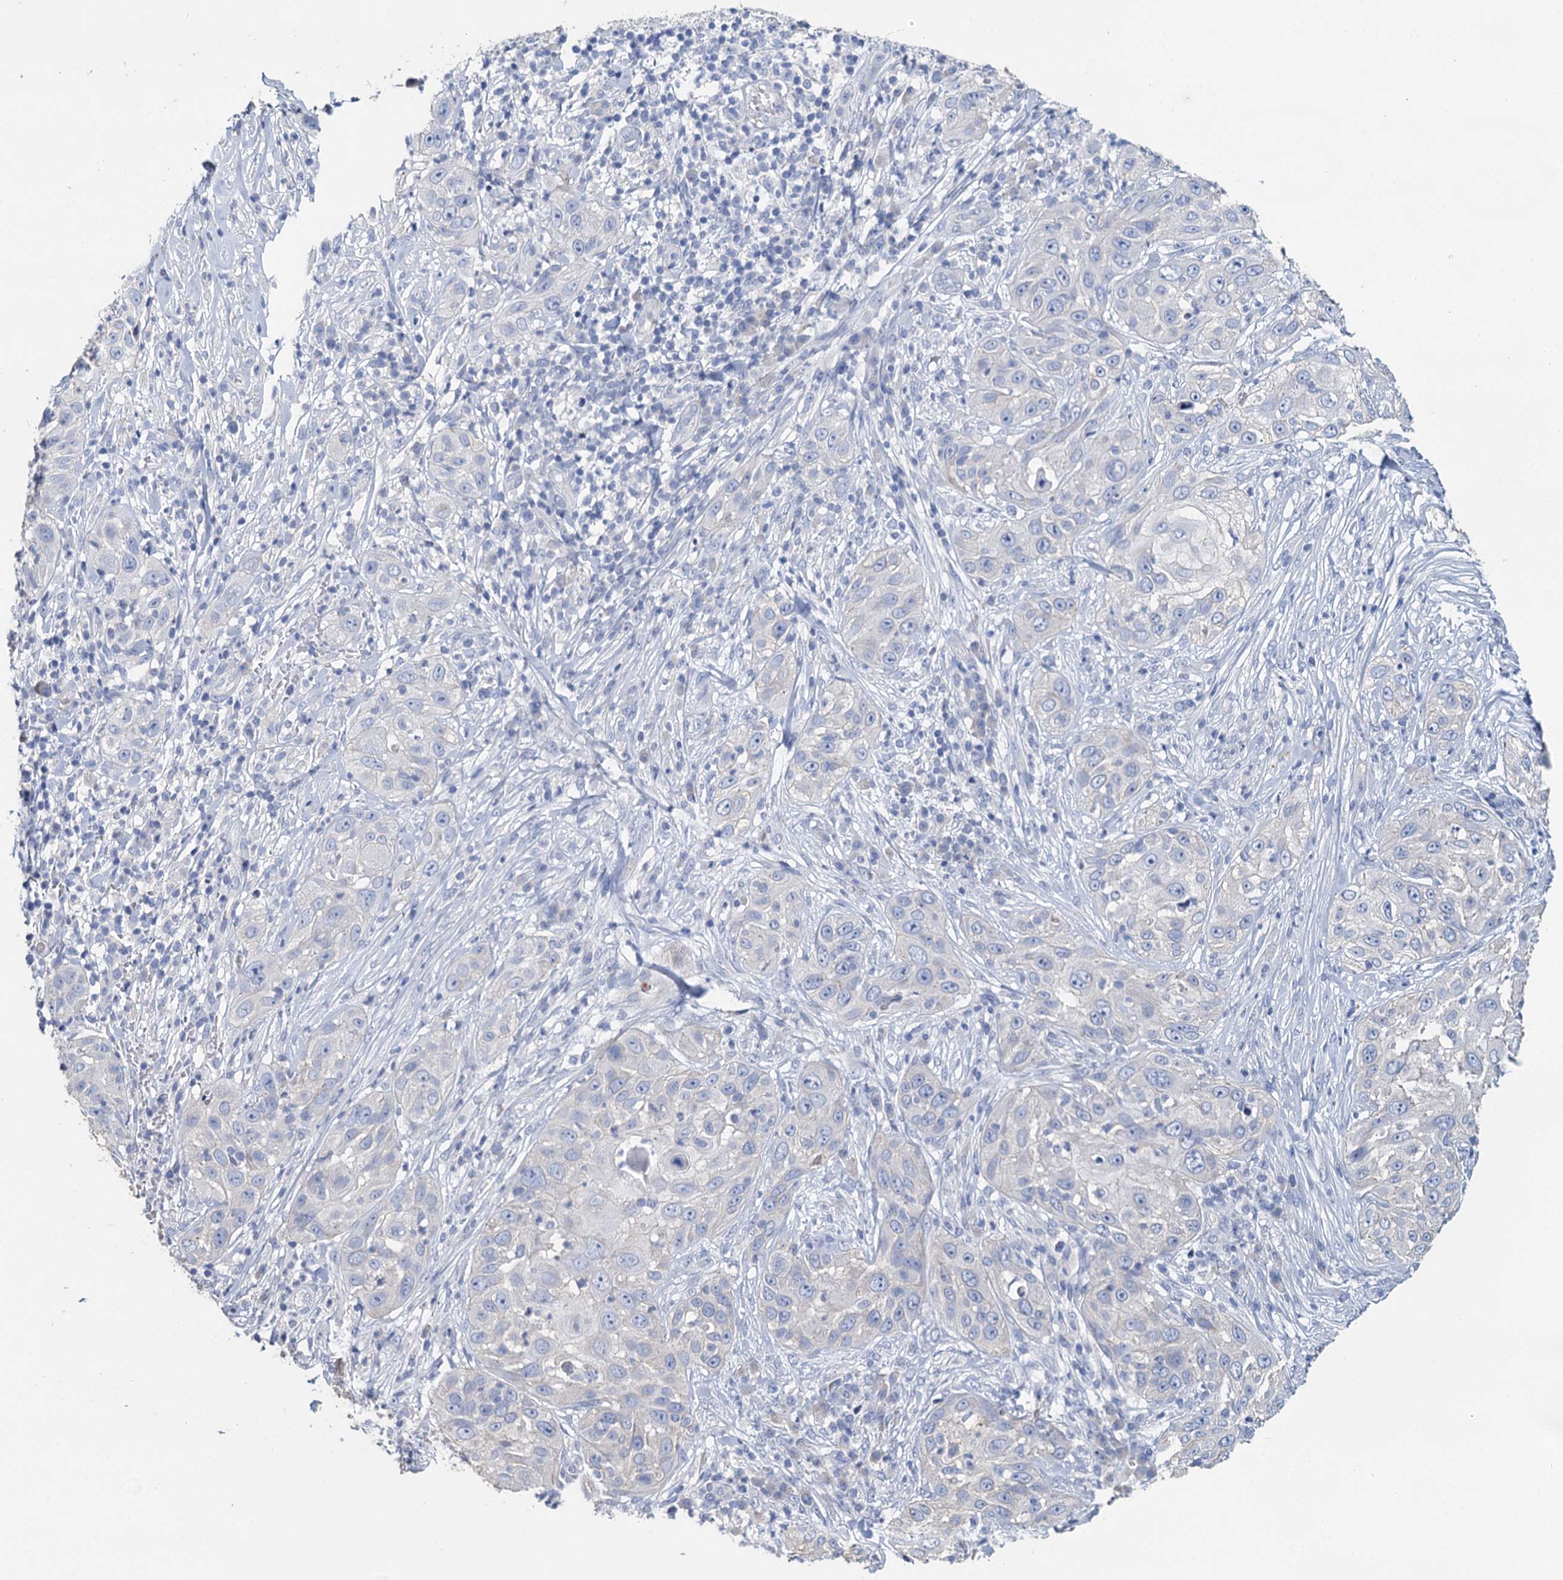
{"staining": {"intensity": "negative", "quantity": "none", "location": "none"}, "tissue": "skin cancer", "cell_type": "Tumor cells", "image_type": "cancer", "snomed": [{"axis": "morphology", "description": "Squamous cell carcinoma, NOS"}, {"axis": "topography", "description": "Skin"}], "caption": "Histopathology image shows no protein staining in tumor cells of squamous cell carcinoma (skin) tissue.", "gene": "SNCB", "patient": {"sex": "female", "age": 44}}